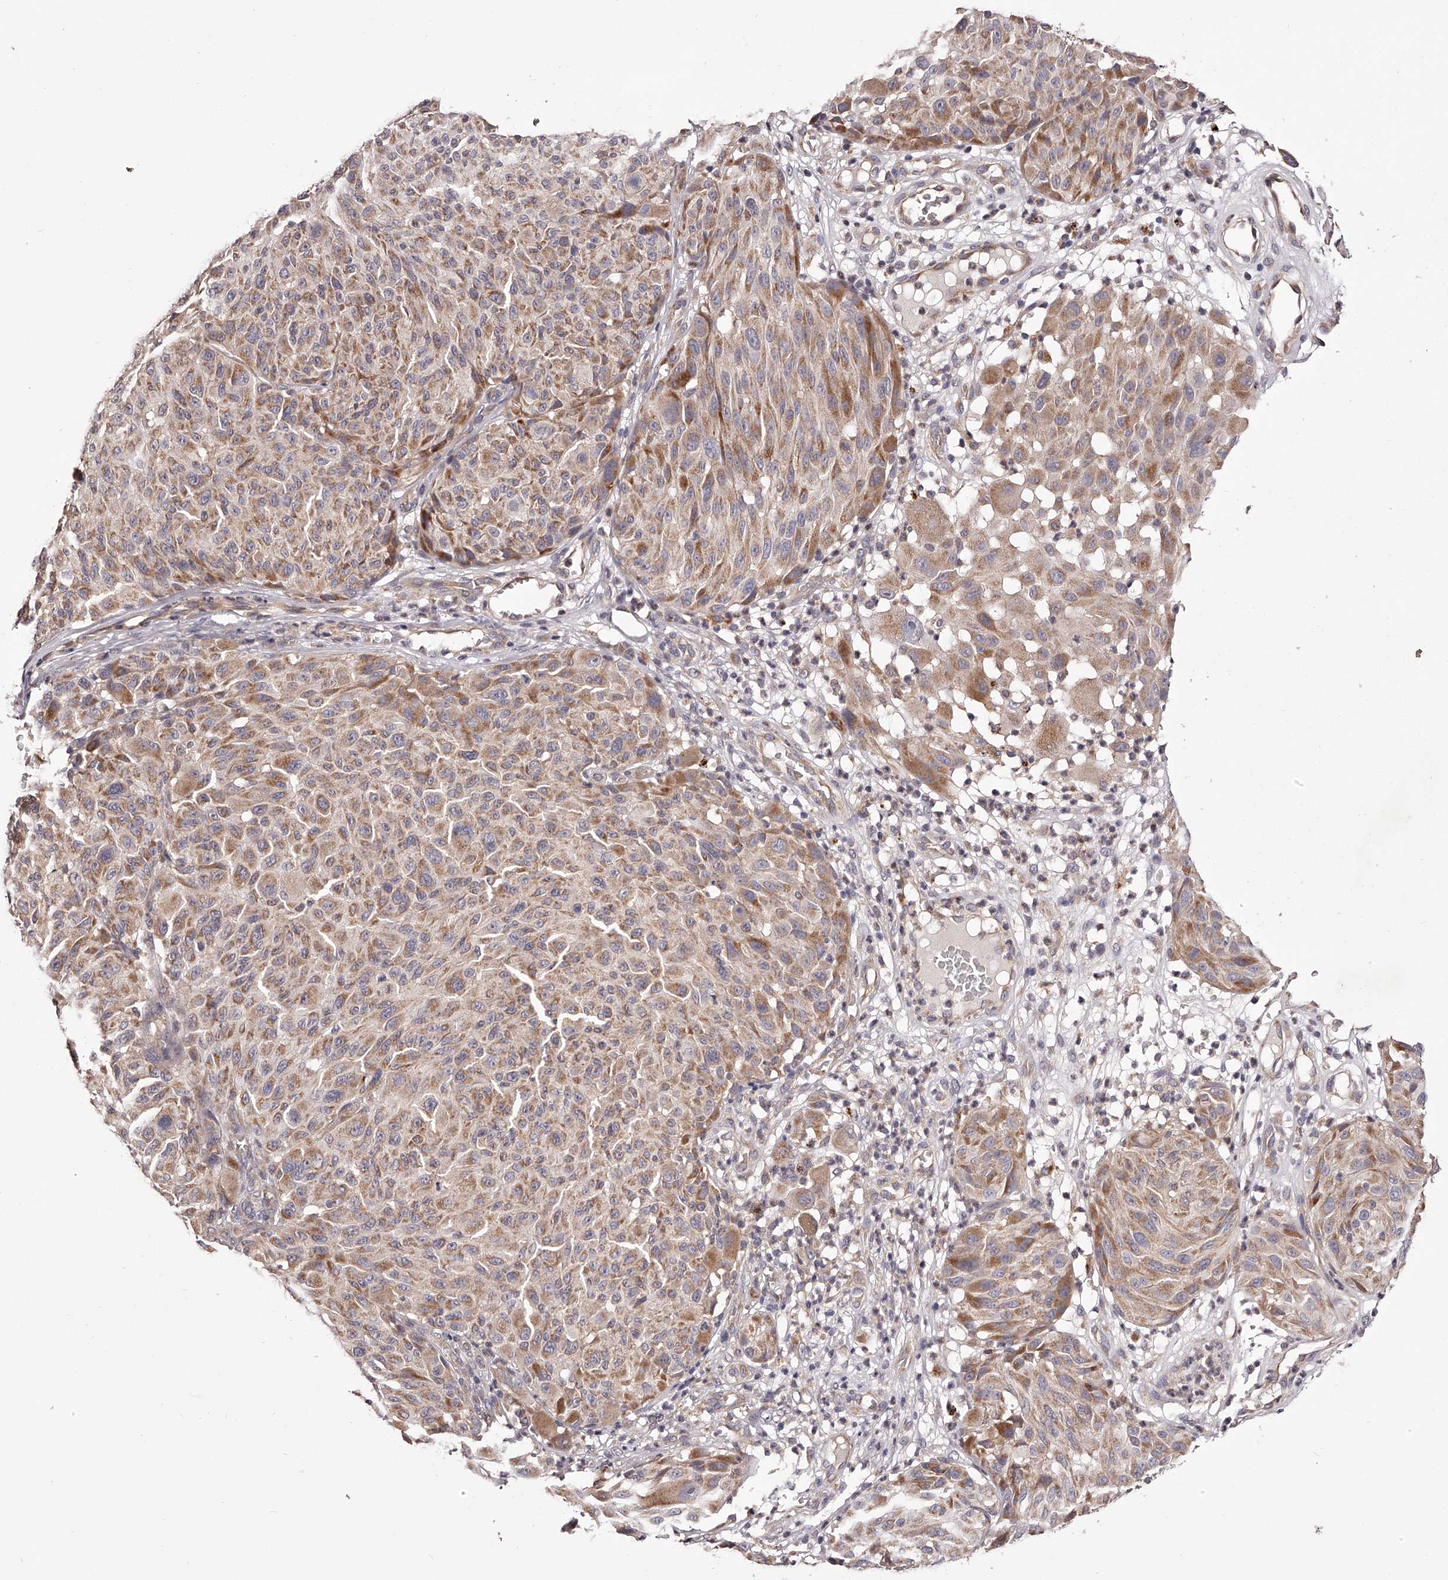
{"staining": {"intensity": "moderate", "quantity": ">75%", "location": "cytoplasmic/membranous"}, "tissue": "melanoma", "cell_type": "Tumor cells", "image_type": "cancer", "snomed": [{"axis": "morphology", "description": "Malignant melanoma, NOS"}, {"axis": "topography", "description": "Skin"}], "caption": "The immunohistochemical stain highlights moderate cytoplasmic/membranous staining in tumor cells of melanoma tissue. The staining was performed using DAB (3,3'-diaminobenzidine), with brown indicating positive protein expression. Nuclei are stained blue with hematoxylin.", "gene": "ODF2L", "patient": {"sex": "male", "age": 83}}